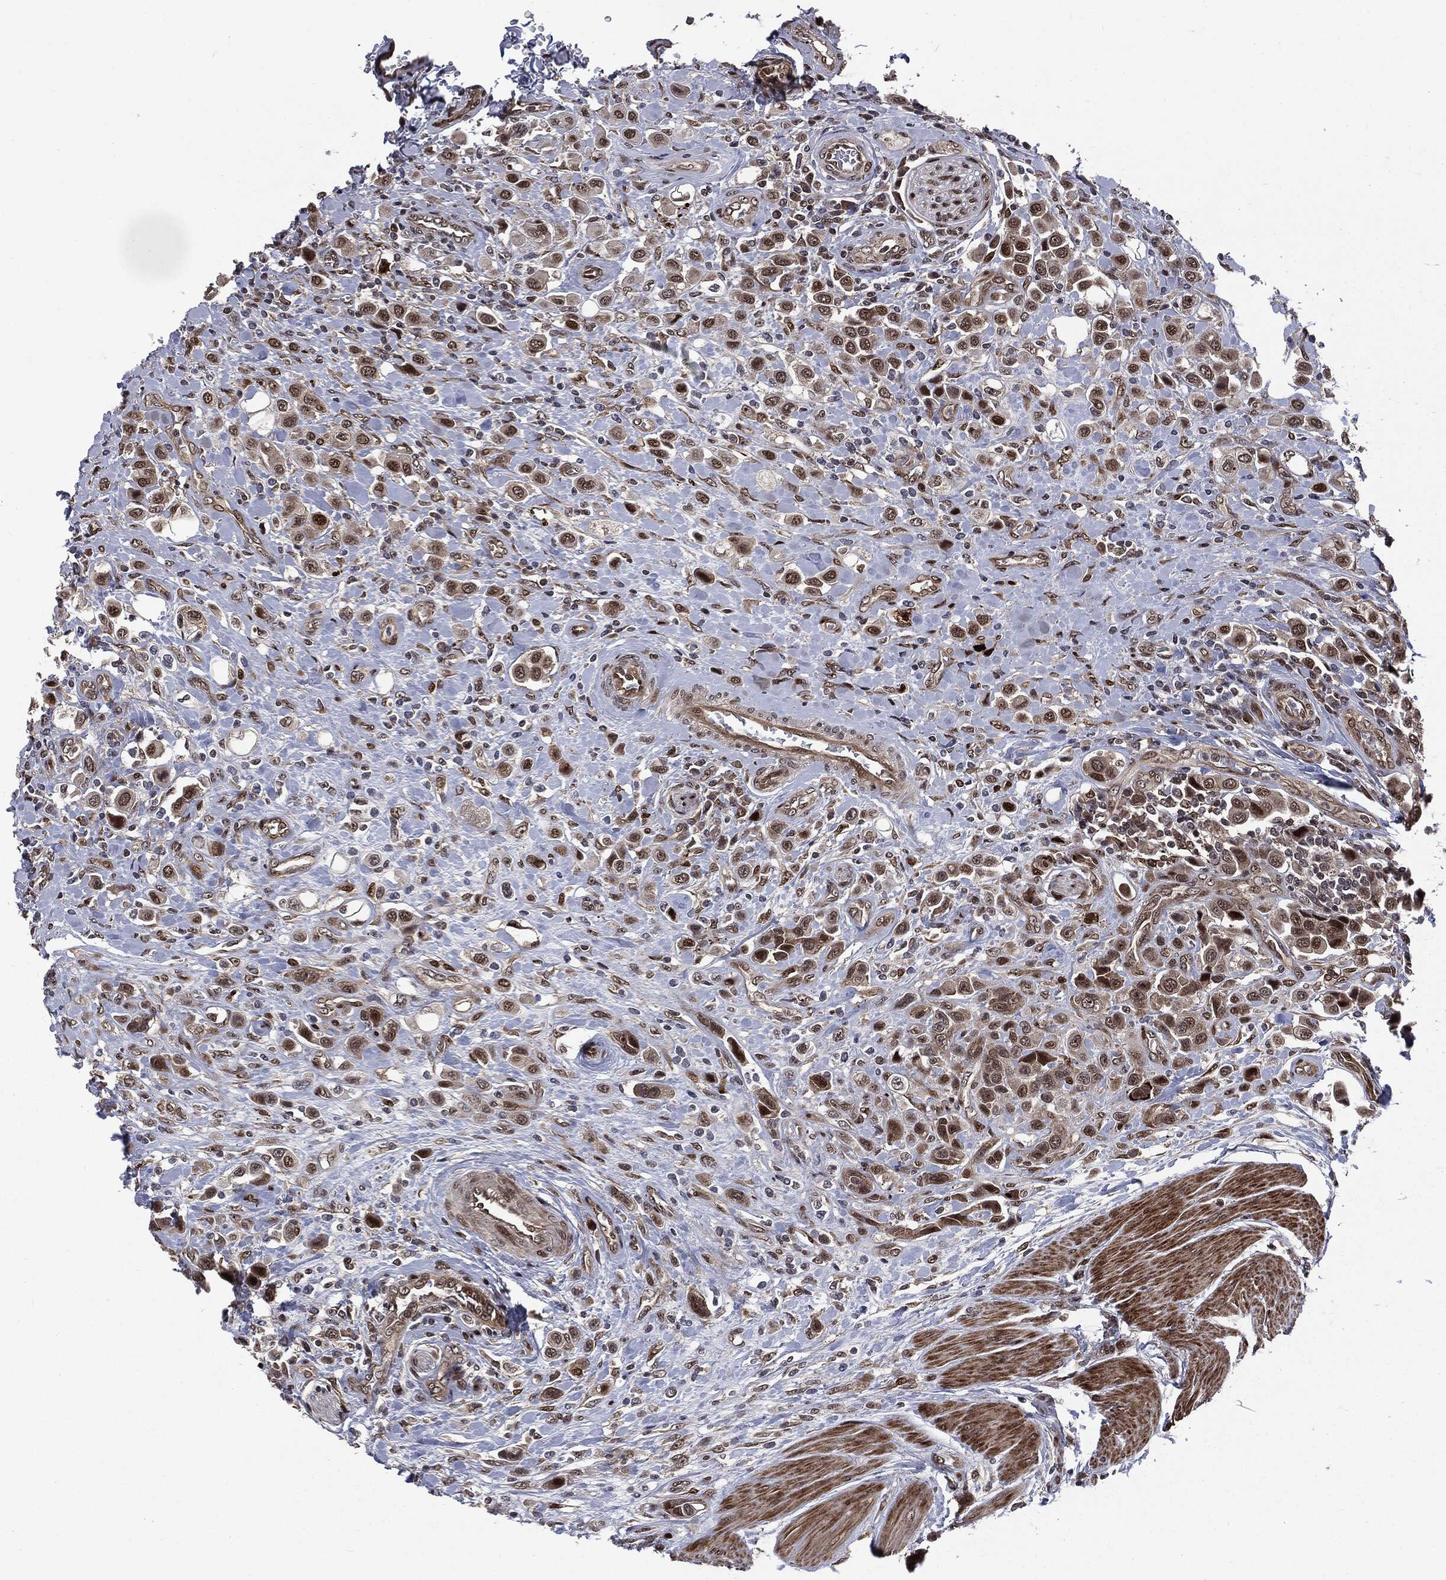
{"staining": {"intensity": "strong", "quantity": "<25%", "location": "nuclear"}, "tissue": "urothelial cancer", "cell_type": "Tumor cells", "image_type": "cancer", "snomed": [{"axis": "morphology", "description": "Urothelial carcinoma, High grade"}, {"axis": "topography", "description": "Urinary bladder"}], "caption": "Protein staining of urothelial cancer tissue shows strong nuclear staining in approximately <25% of tumor cells. Using DAB (3,3'-diaminobenzidine) (brown) and hematoxylin (blue) stains, captured at high magnification using brightfield microscopy.", "gene": "SMAD4", "patient": {"sex": "male", "age": 50}}